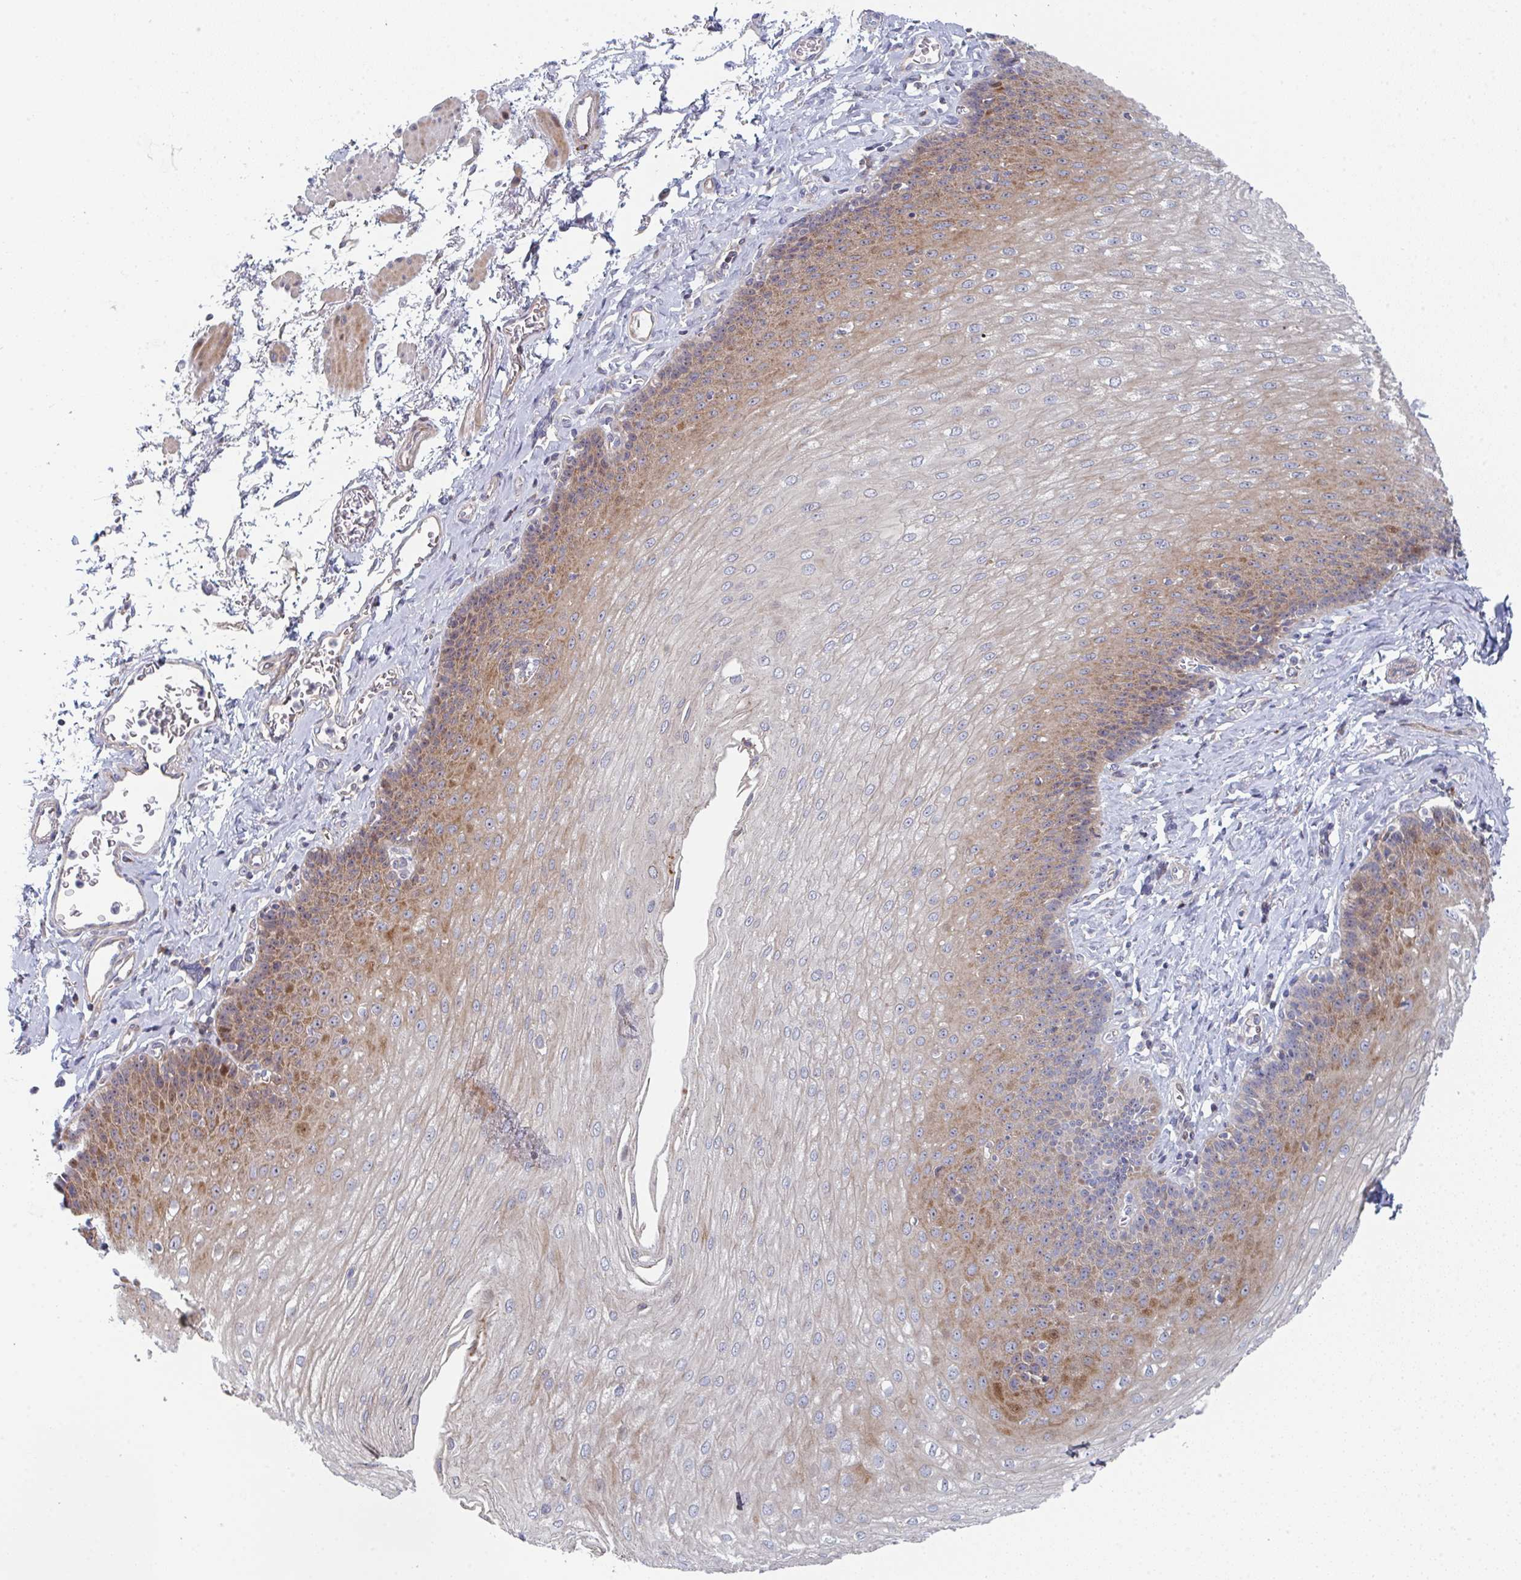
{"staining": {"intensity": "moderate", "quantity": "25%-75%", "location": "cytoplasmic/membranous"}, "tissue": "esophagus", "cell_type": "Squamous epithelial cells", "image_type": "normal", "snomed": [{"axis": "morphology", "description": "Normal tissue, NOS"}, {"axis": "topography", "description": "Esophagus"}], "caption": "The immunohistochemical stain labels moderate cytoplasmic/membranous expression in squamous epithelial cells of benign esophagus.", "gene": "ZNF644", "patient": {"sex": "female", "age": 81}}